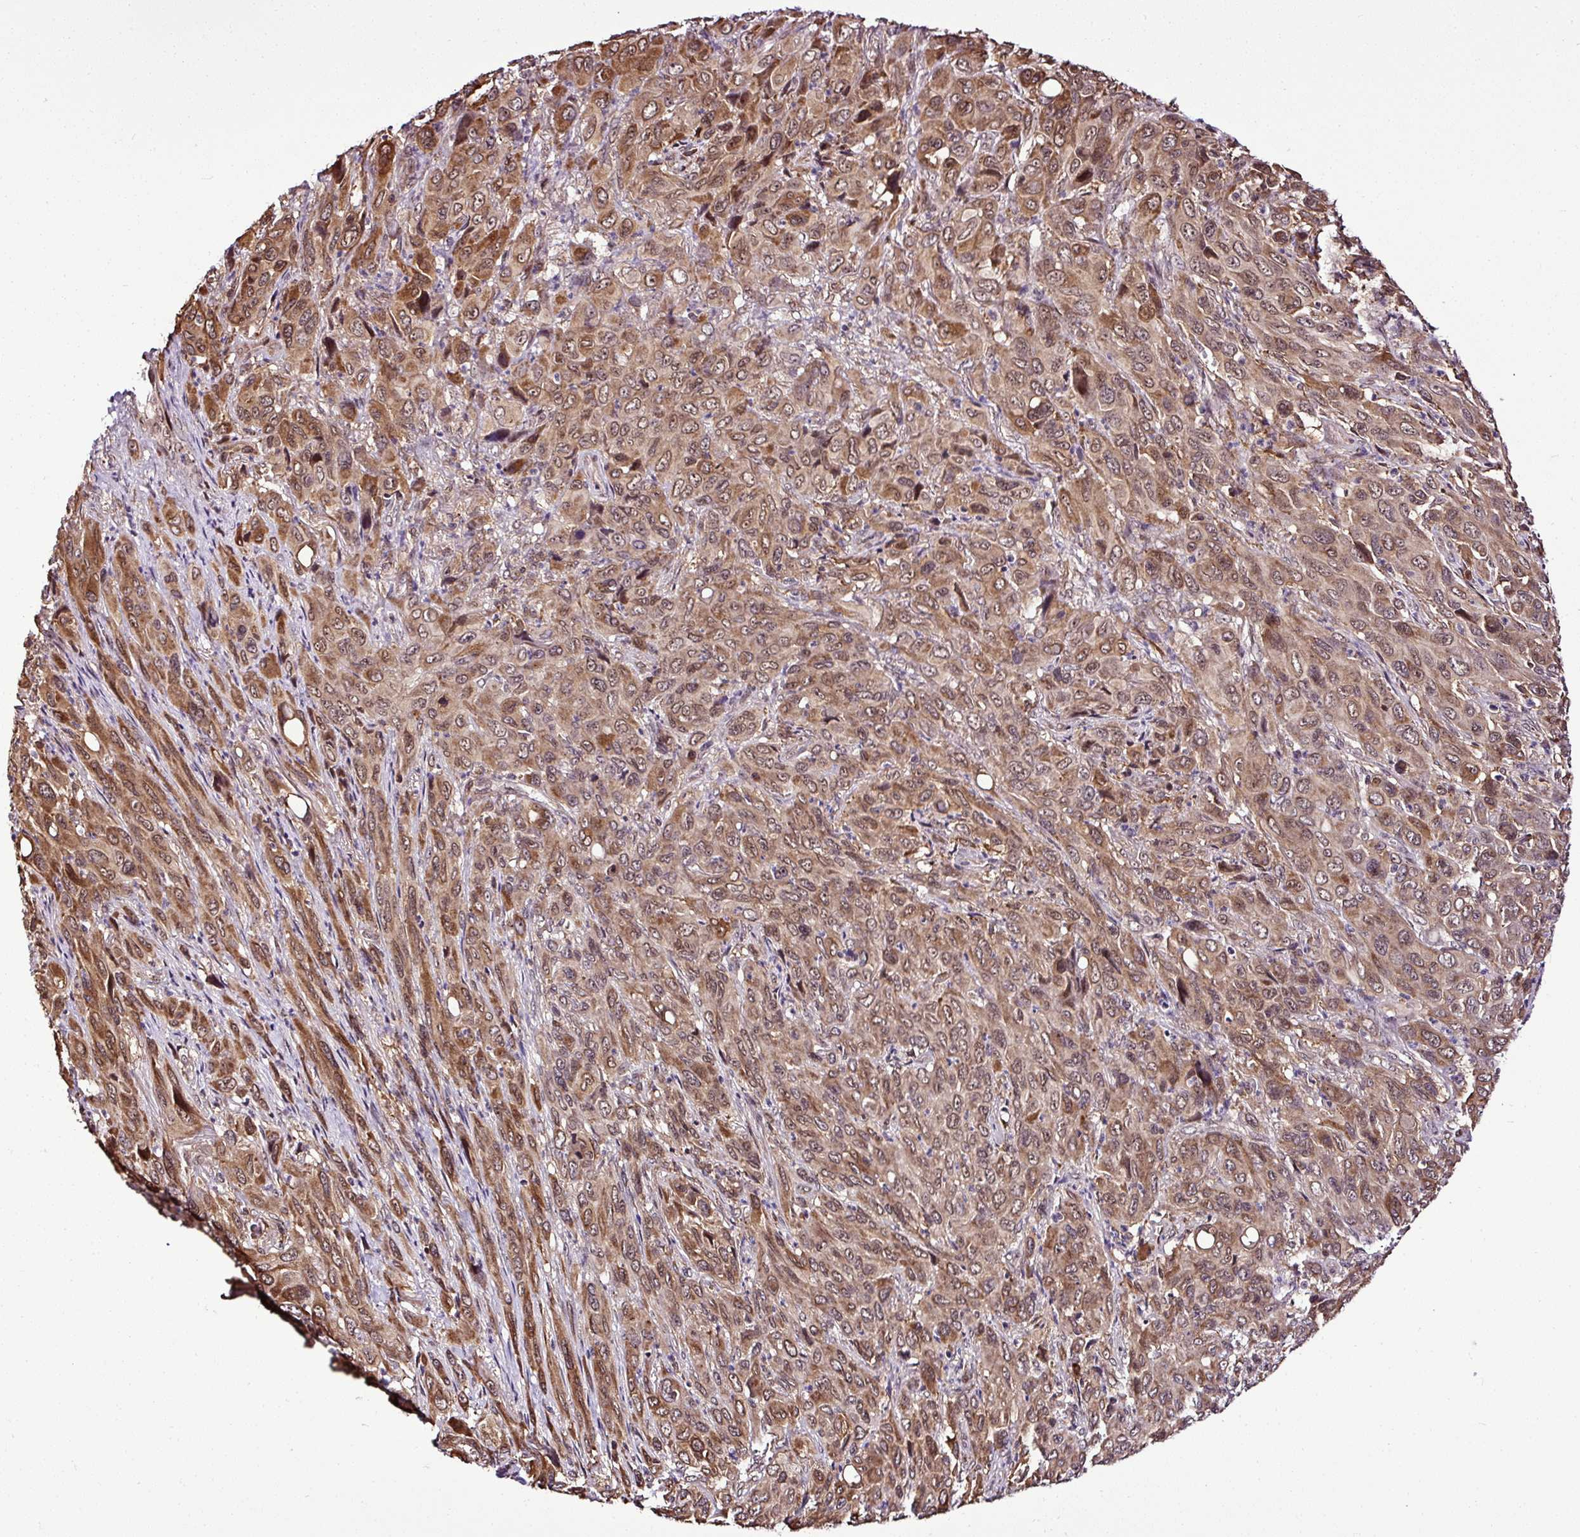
{"staining": {"intensity": "moderate", "quantity": ">75%", "location": "cytoplasmic/membranous,nuclear"}, "tissue": "melanoma", "cell_type": "Tumor cells", "image_type": "cancer", "snomed": [{"axis": "morphology", "description": "Malignant melanoma, Metastatic site"}, {"axis": "topography", "description": "Lung"}], "caption": "This photomicrograph shows IHC staining of human malignant melanoma (metastatic site), with medium moderate cytoplasmic/membranous and nuclear expression in about >75% of tumor cells.", "gene": "FAM153A", "patient": {"sex": "male", "age": 48}}